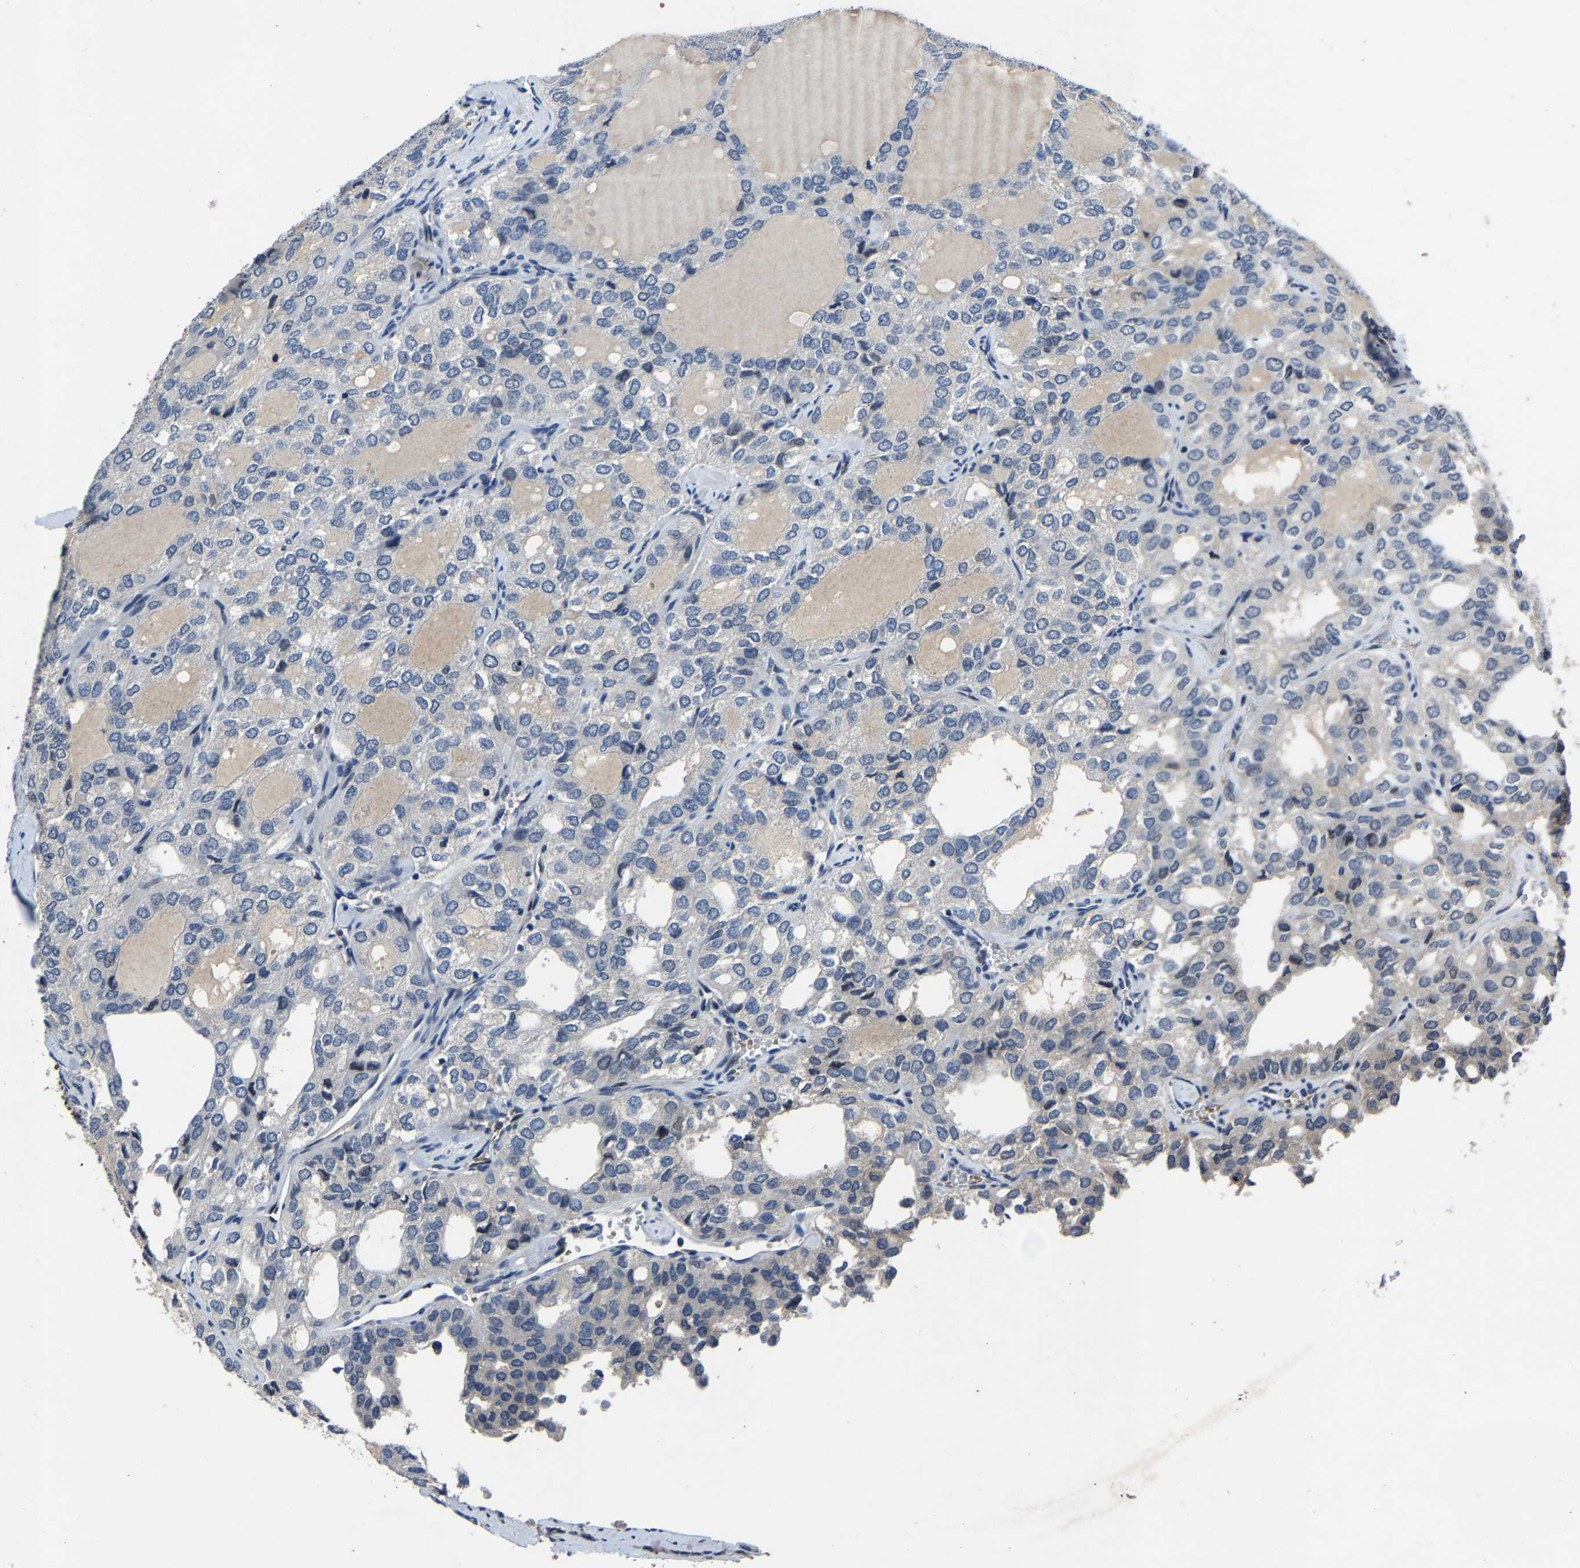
{"staining": {"intensity": "negative", "quantity": "none", "location": "none"}, "tissue": "thyroid cancer", "cell_type": "Tumor cells", "image_type": "cancer", "snomed": [{"axis": "morphology", "description": "Follicular adenoma carcinoma, NOS"}, {"axis": "topography", "description": "Thyroid gland"}], "caption": "Human thyroid cancer stained for a protein using immunohistochemistry shows no positivity in tumor cells.", "gene": "PCNX2", "patient": {"sex": "male", "age": 75}}